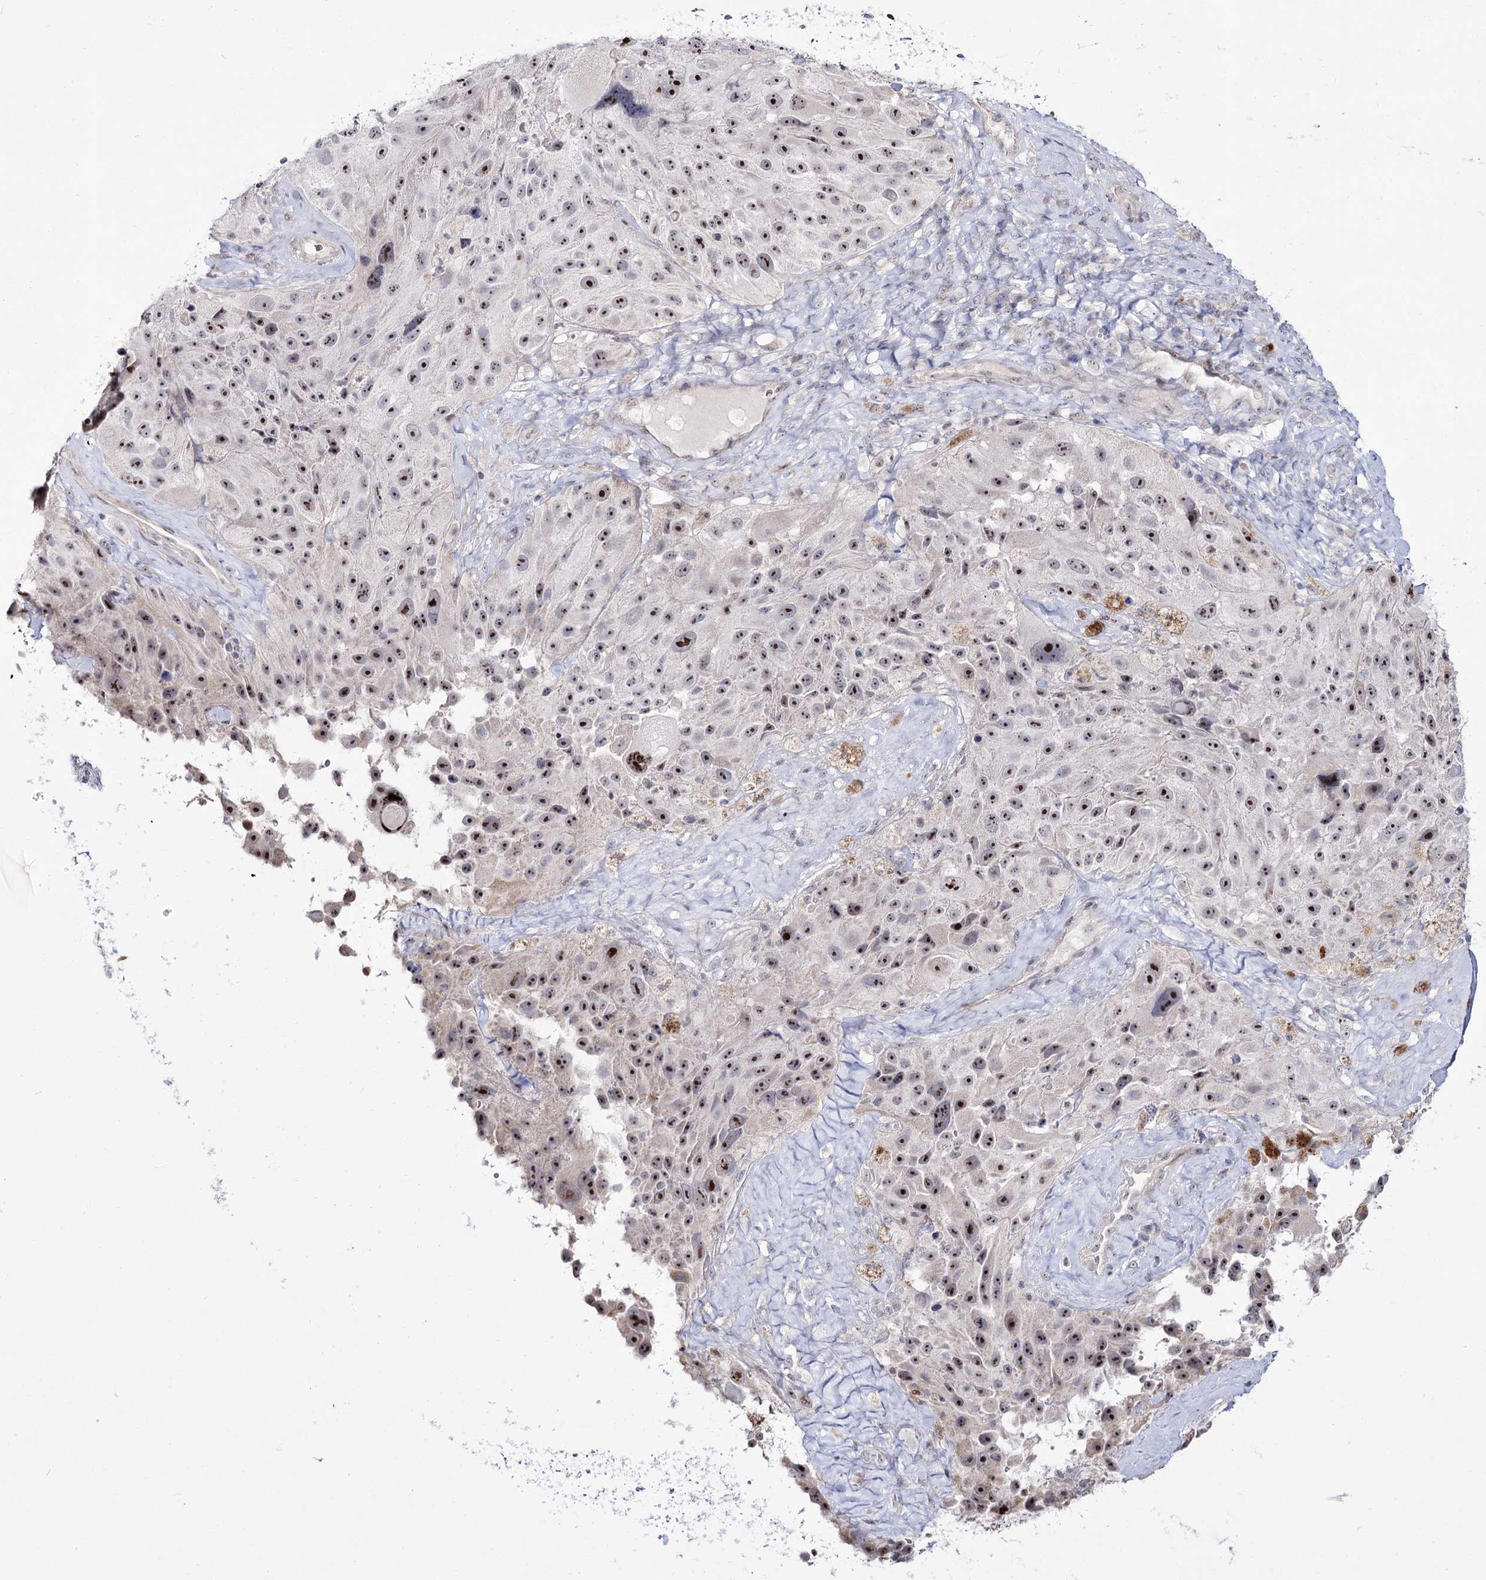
{"staining": {"intensity": "strong", "quantity": ">75%", "location": "nuclear"}, "tissue": "melanoma", "cell_type": "Tumor cells", "image_type": "cancer", "snomed": [{"axis": "morphology", "description": "Malignant melanoma, Metastatic site"}, {"axis": "topography", "description": "Lymph node"}], "caption": "A brown stain highlights strong nuclear staining of a protein in melanoma tumor cells. Nuclei are stained in blue.", "gene": "RRP9", "patient": {"sex": "male", "age": 62}}